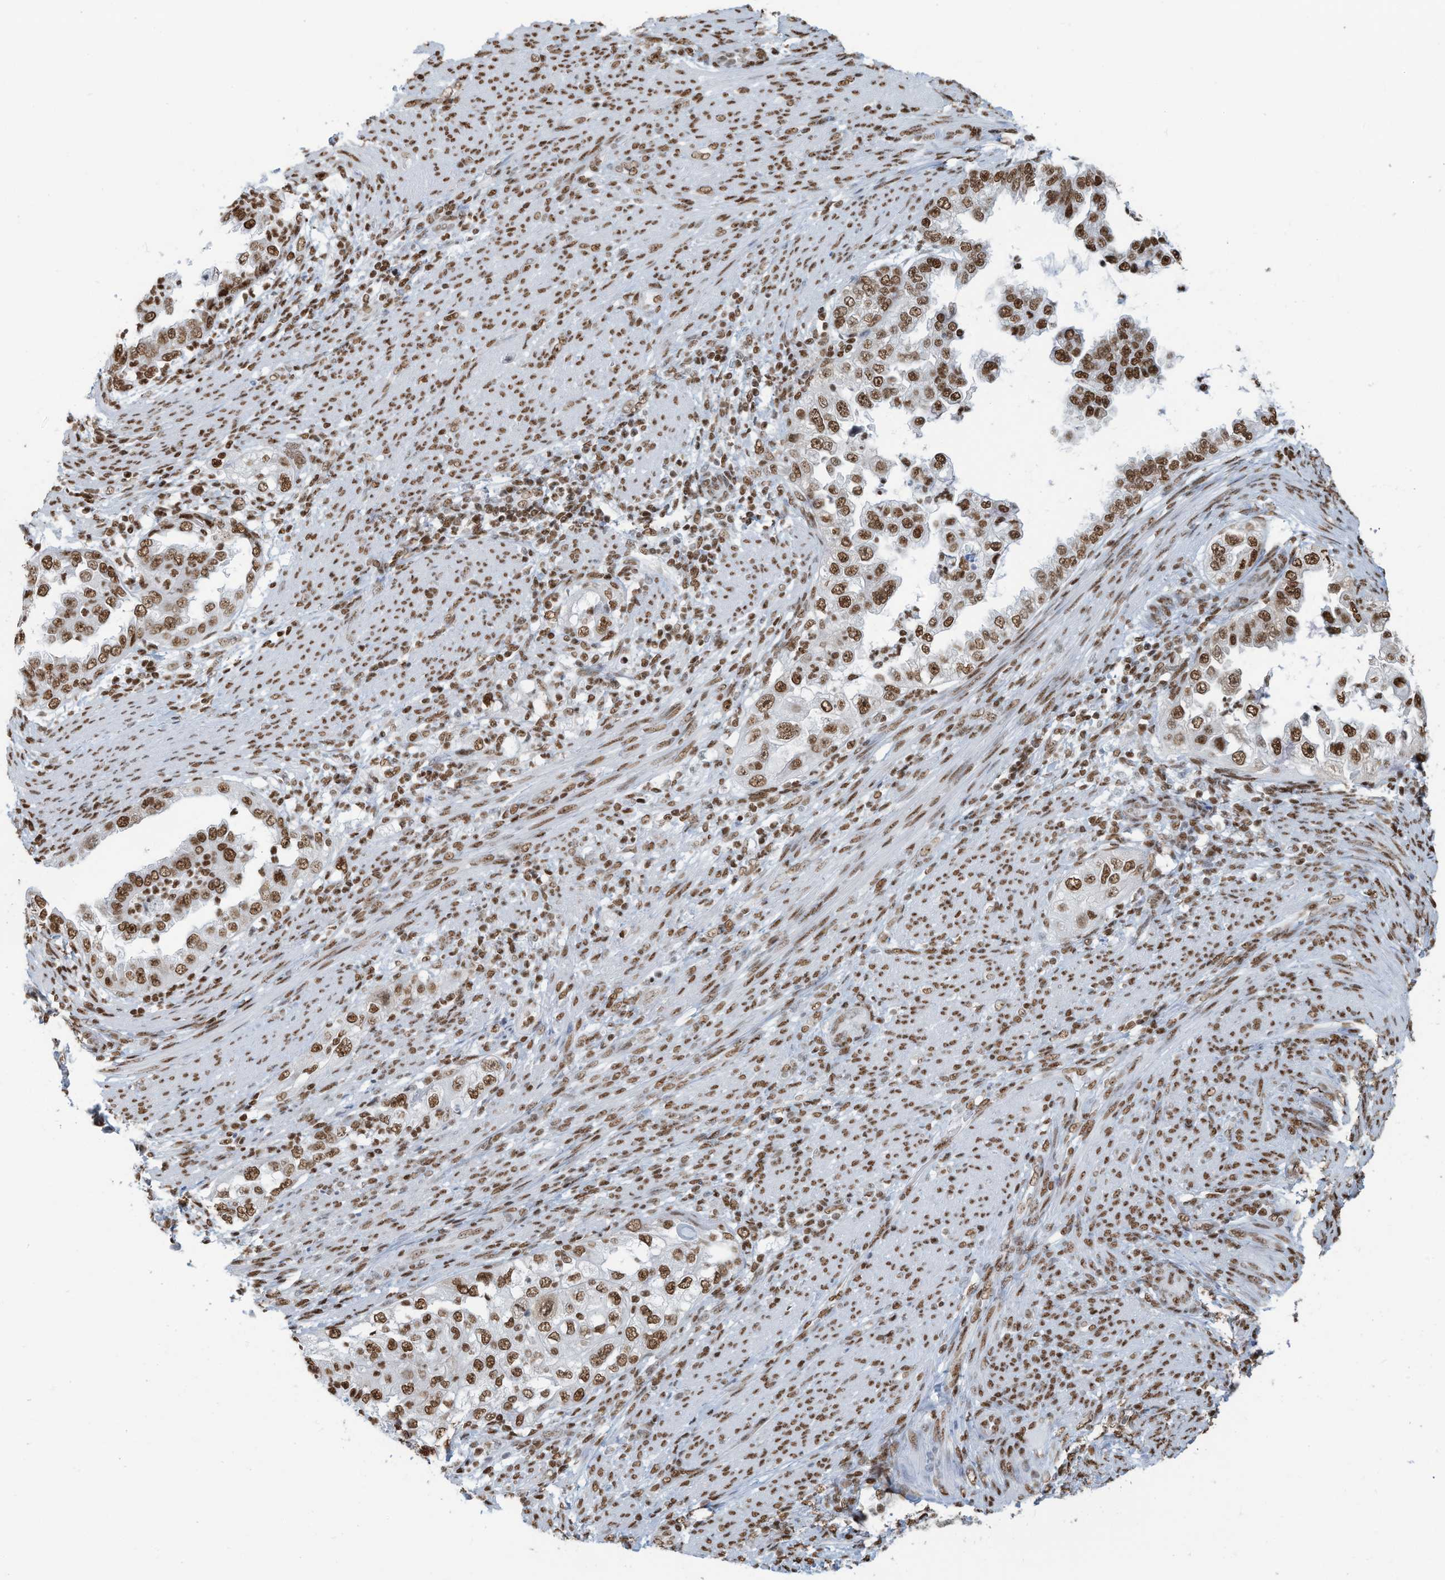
{"staining": {"intensity": "strong", "quantity": ">75%", "location": "nuclear"}, "tissue": "endometrial cancer", "cell_type": "Tumor cells", "image_type": "cancer", "snomed": [{"axis": "morphology", "description": "Adenocarcinoma, NOS"}, {"axis": "topography", "description": "Endometrium"}], "caption": "This is an image of immunohistochemistry (IHC) staining of endometrial cancer (adenocarcinoma), which shows strong positivity in the nuclear of tumor cells.", "gene": "SARNP", "patient": {"sex": "female", "age": 85}}